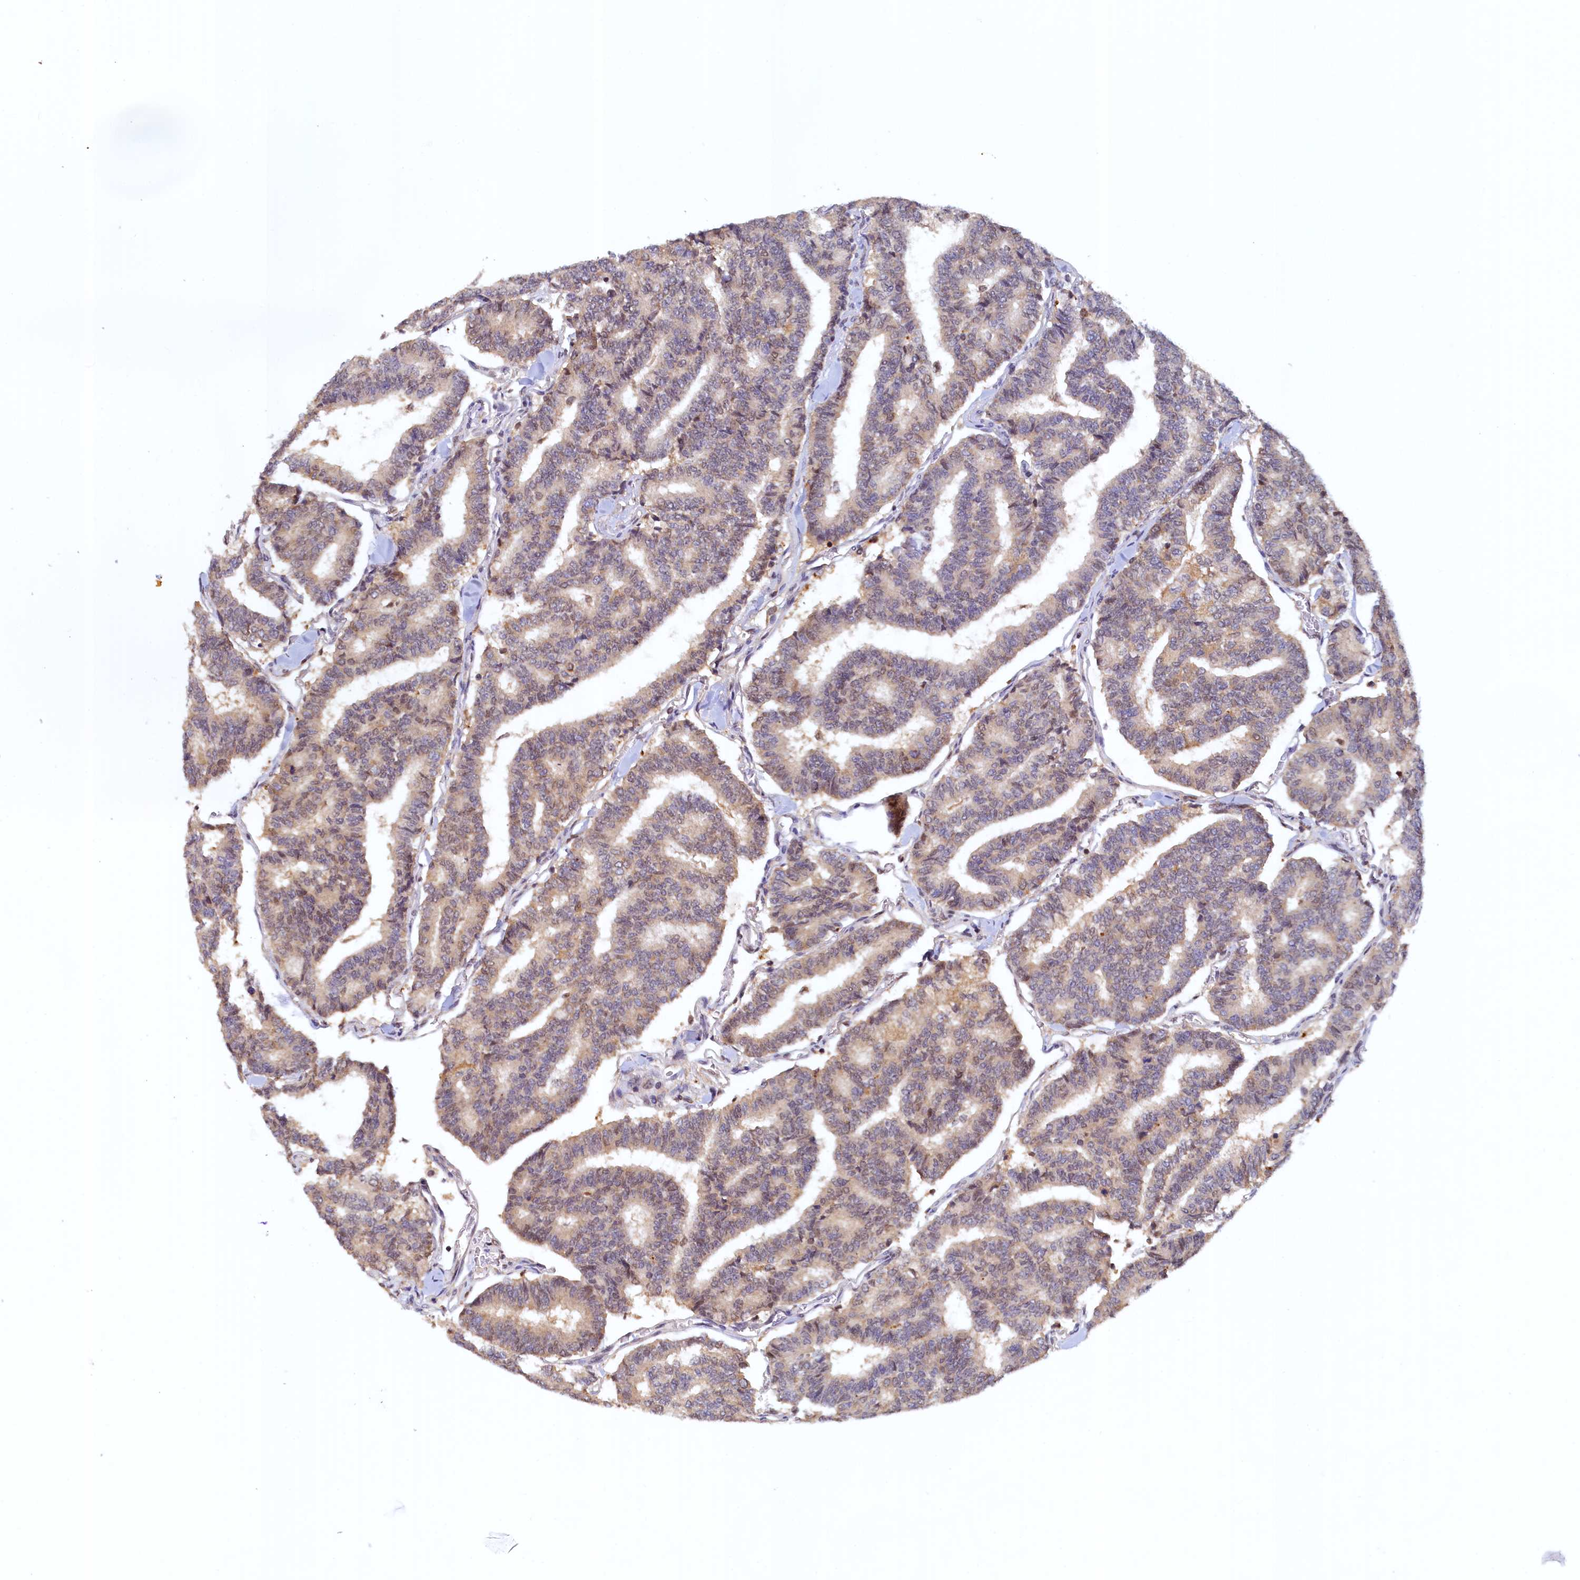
{"staining": {"intensity": "weak", "quantity": "25%-75%", "location": "cytoplasmic/membranous"}, "tissue": "thyroid cancer", "cell_type": "Tumor cells", "image_type": "cancer", "snomed": [{"axis": "morphology", "description": "Papillary adenocarcinoma, NOS"}, {"axis": "topography", "description": "Thyroid gland"}], "caption": "Tumor cells demonstrate low levels of weak cytoplasmic/membranous positivity in about 25%-75% of cells in thyroid papillary adenocarcinoma.", "gene": "PAAF1", "patient": {"sex": "female", "age": 35}}